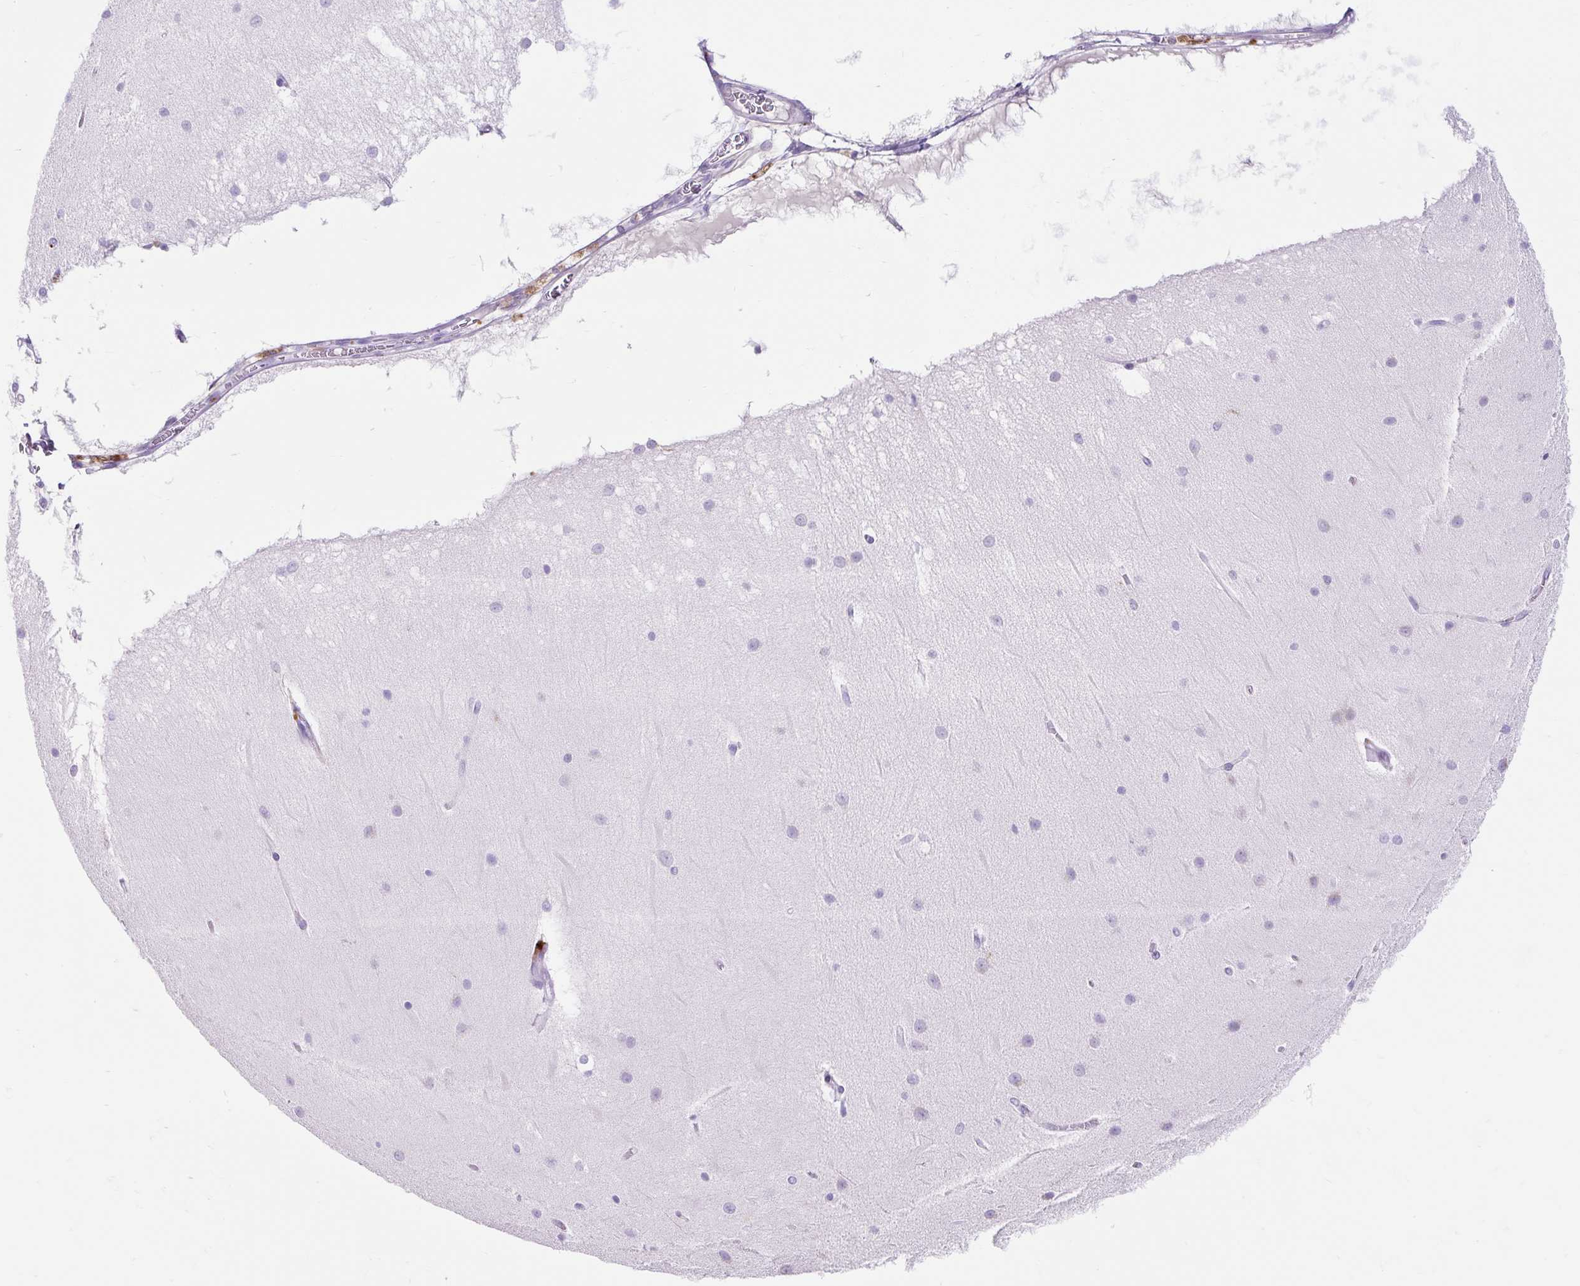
{"staining": {"intensity": "weak", "quantity": "<25%", "location": "cytoplasmic/membranous"}, "tissue": "cerebellum", "cell_type": "Cells in granular layer", "image_type": "normal", "snomed": [{"axis": "morphology", "description": "Normal tissue, NOS"}, {"axis": "topography", "description": "Cerebellum"}], "caption": "An immunohistochemistry photomicrograph of benign cerebellum is shown. There is no staining in cells in granular layer of cerebellum.", "gene": "HEXB", "patient": {"sex": "female", "age": 54}}